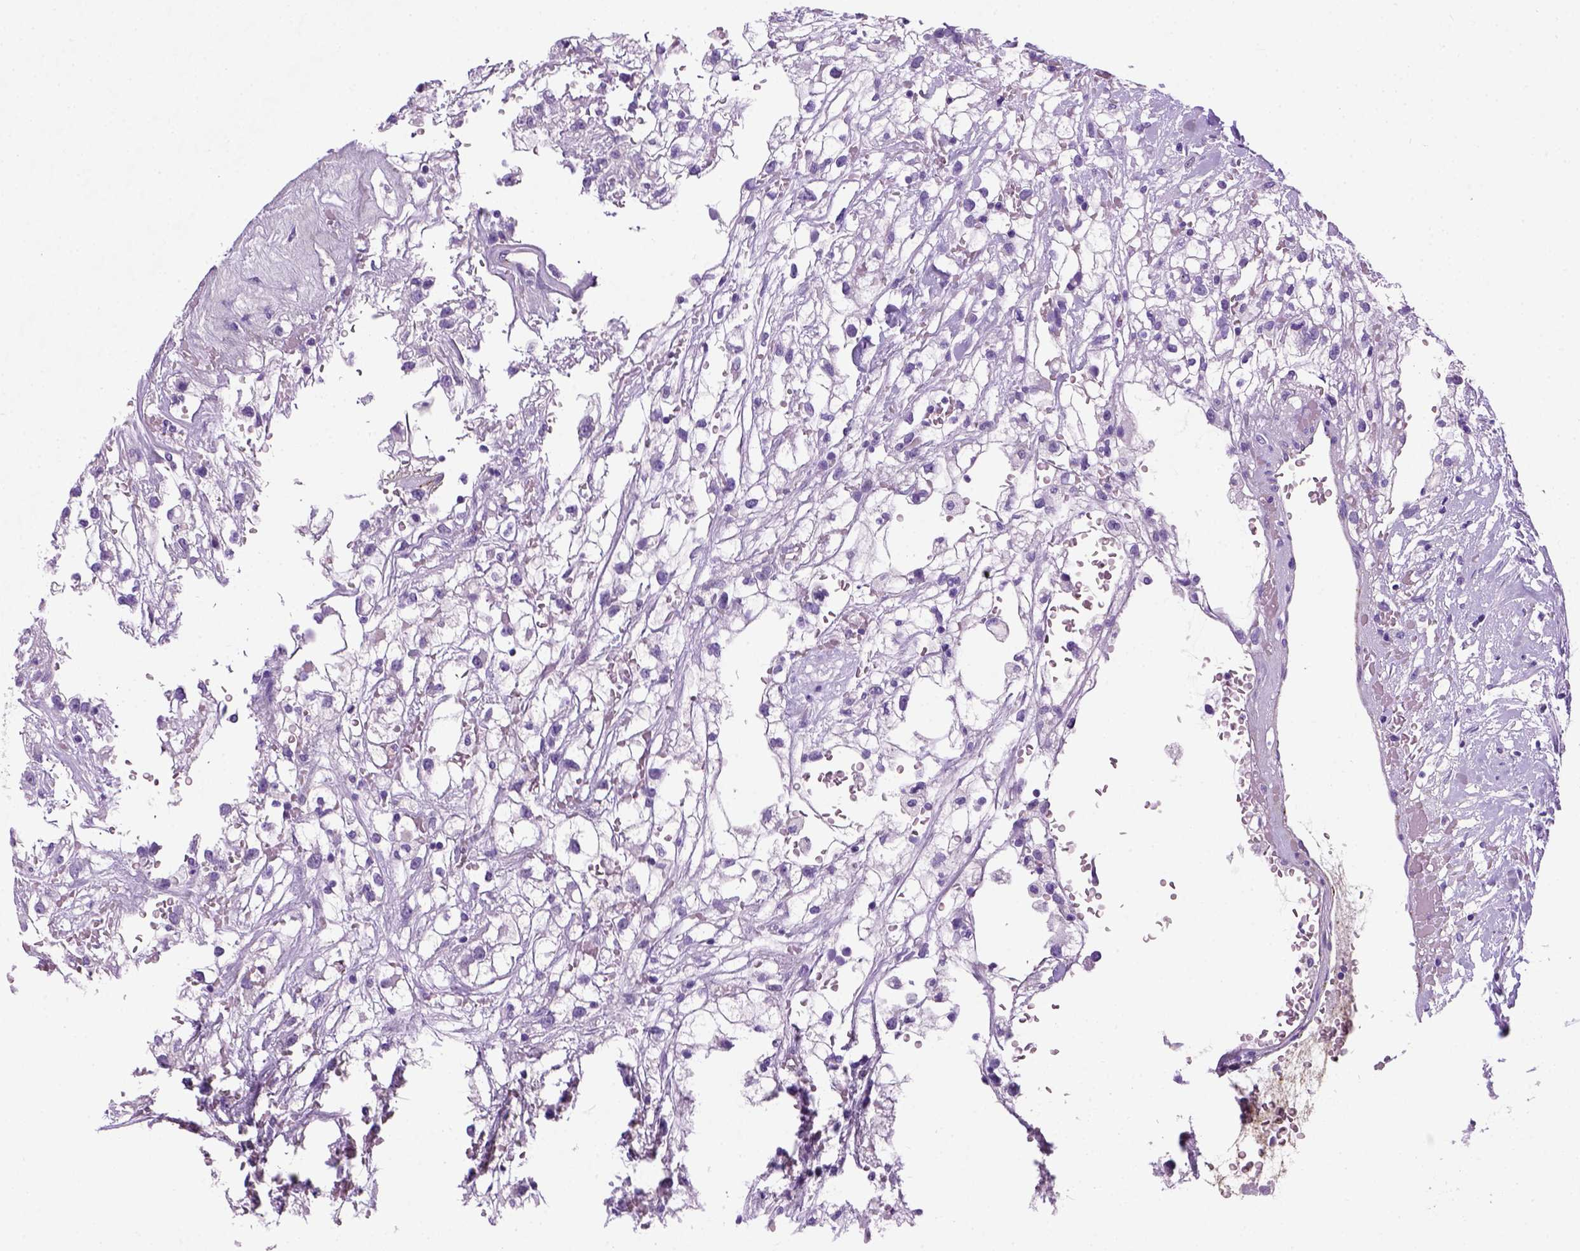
{"staining": {"intensity": "negative", "quantity": "none", "location": "none"}, "tissue": "renal cancer", "cell_type": "Tumor cells", "image_type": "cancer", "snomed": [{"axis": "morphology", "description": "Adenocarcinoma, NOS"}, {"axis": "topography", "description": "Kidney"}], "caption": "The immunohistochemistry histopathology image has no significant positivity in tumor cells of renal cancer tissue.", "gene": "VWF", "patient": {"sex": "male", "age": 59}}